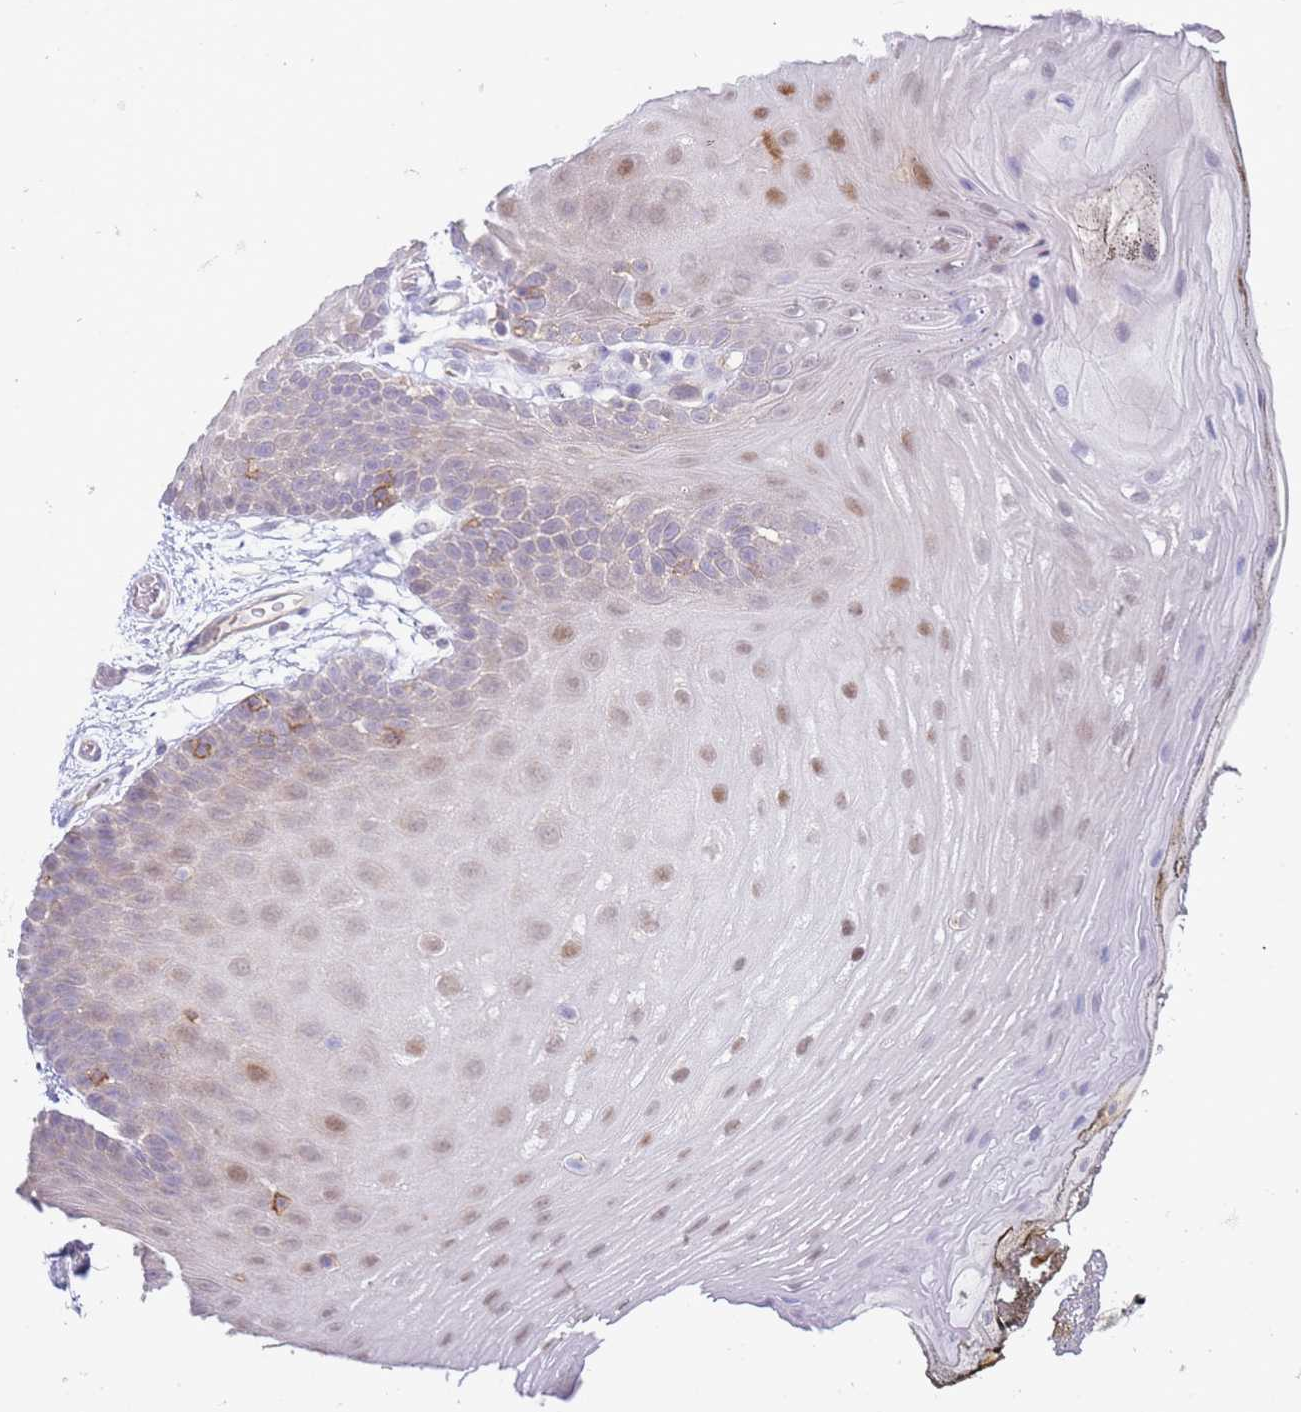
{"staining": {"intensity": "weak", "quantity": "<25%", "location": "nuclear"}, "tissue": "oral mucosa", "cell_type": "Squamous epithelial cells", "image_type": "normal", "snomed": [{"axis": "morphology", "description": "Normal tissue, NOS"}, {"axis": "morphology", "description": "Squamous cell carcinoma, NOS"}, {"axis": "topography", "description": "Oral tissue"}, {"axis": "topography", "description": "Head-Neck"}], "caption": "Unremarkable oral mucosa was stained to show a protein in brown. There is no significant staining in squamous epithelial cells. (Brightfield microscopy of DAB IHC at high magnification).", "gene": "STK25", "patient": {"sex": "female", "age": 81}}